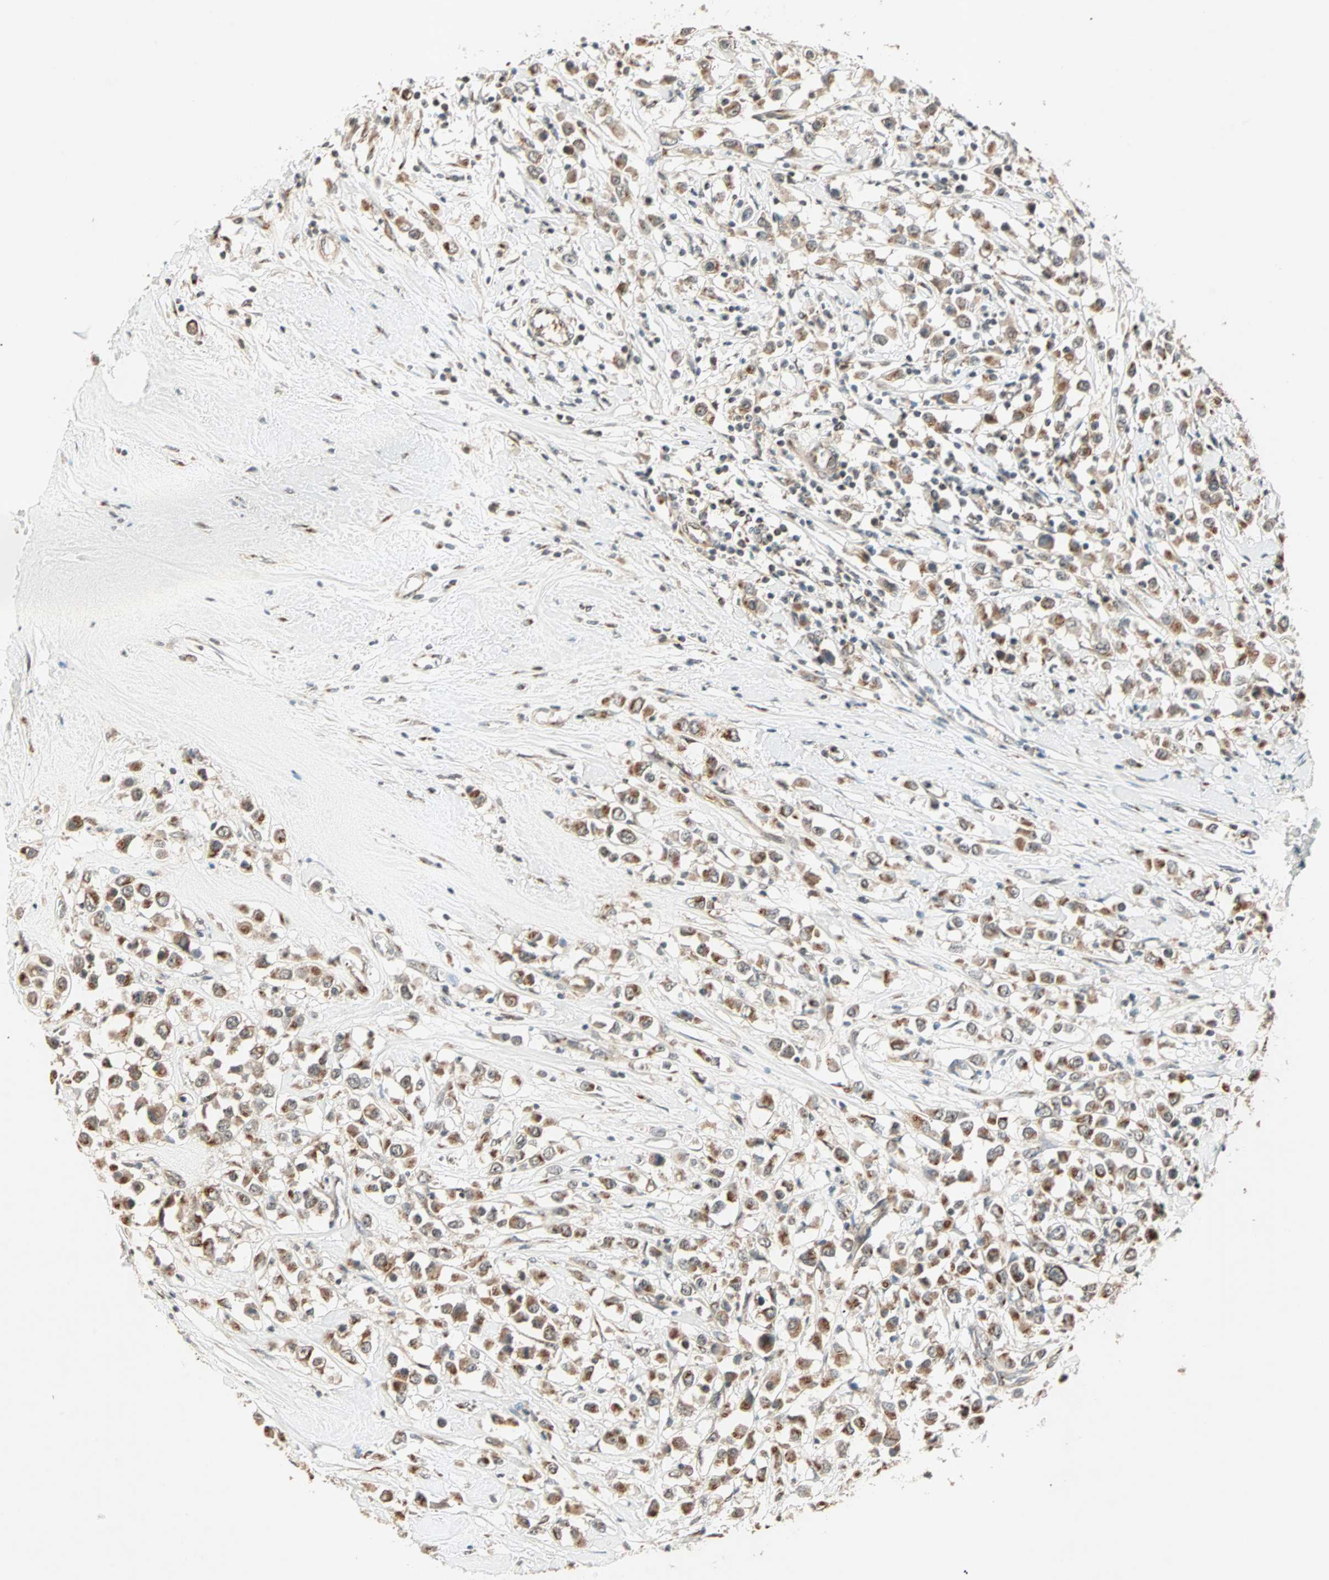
{"staining": {"intensity": "weak", "quantity": ">75%", "location": "cytoplasmic/membranous"}, "tissue": "breast cancer", "cell_type": "Tumor cells", "image_type": "cancer", "snomed": [{"axis": "morphology", "description": "Duct carcinoma"}, {"axis": "topography", "description": "Breast"}], "caption": "Human breast intraductal carcinoma stained with a protein marker displays weak staining in tumor cells.", "gene": "PRDM2", "patient": {"sex": "female", "age": 61}}